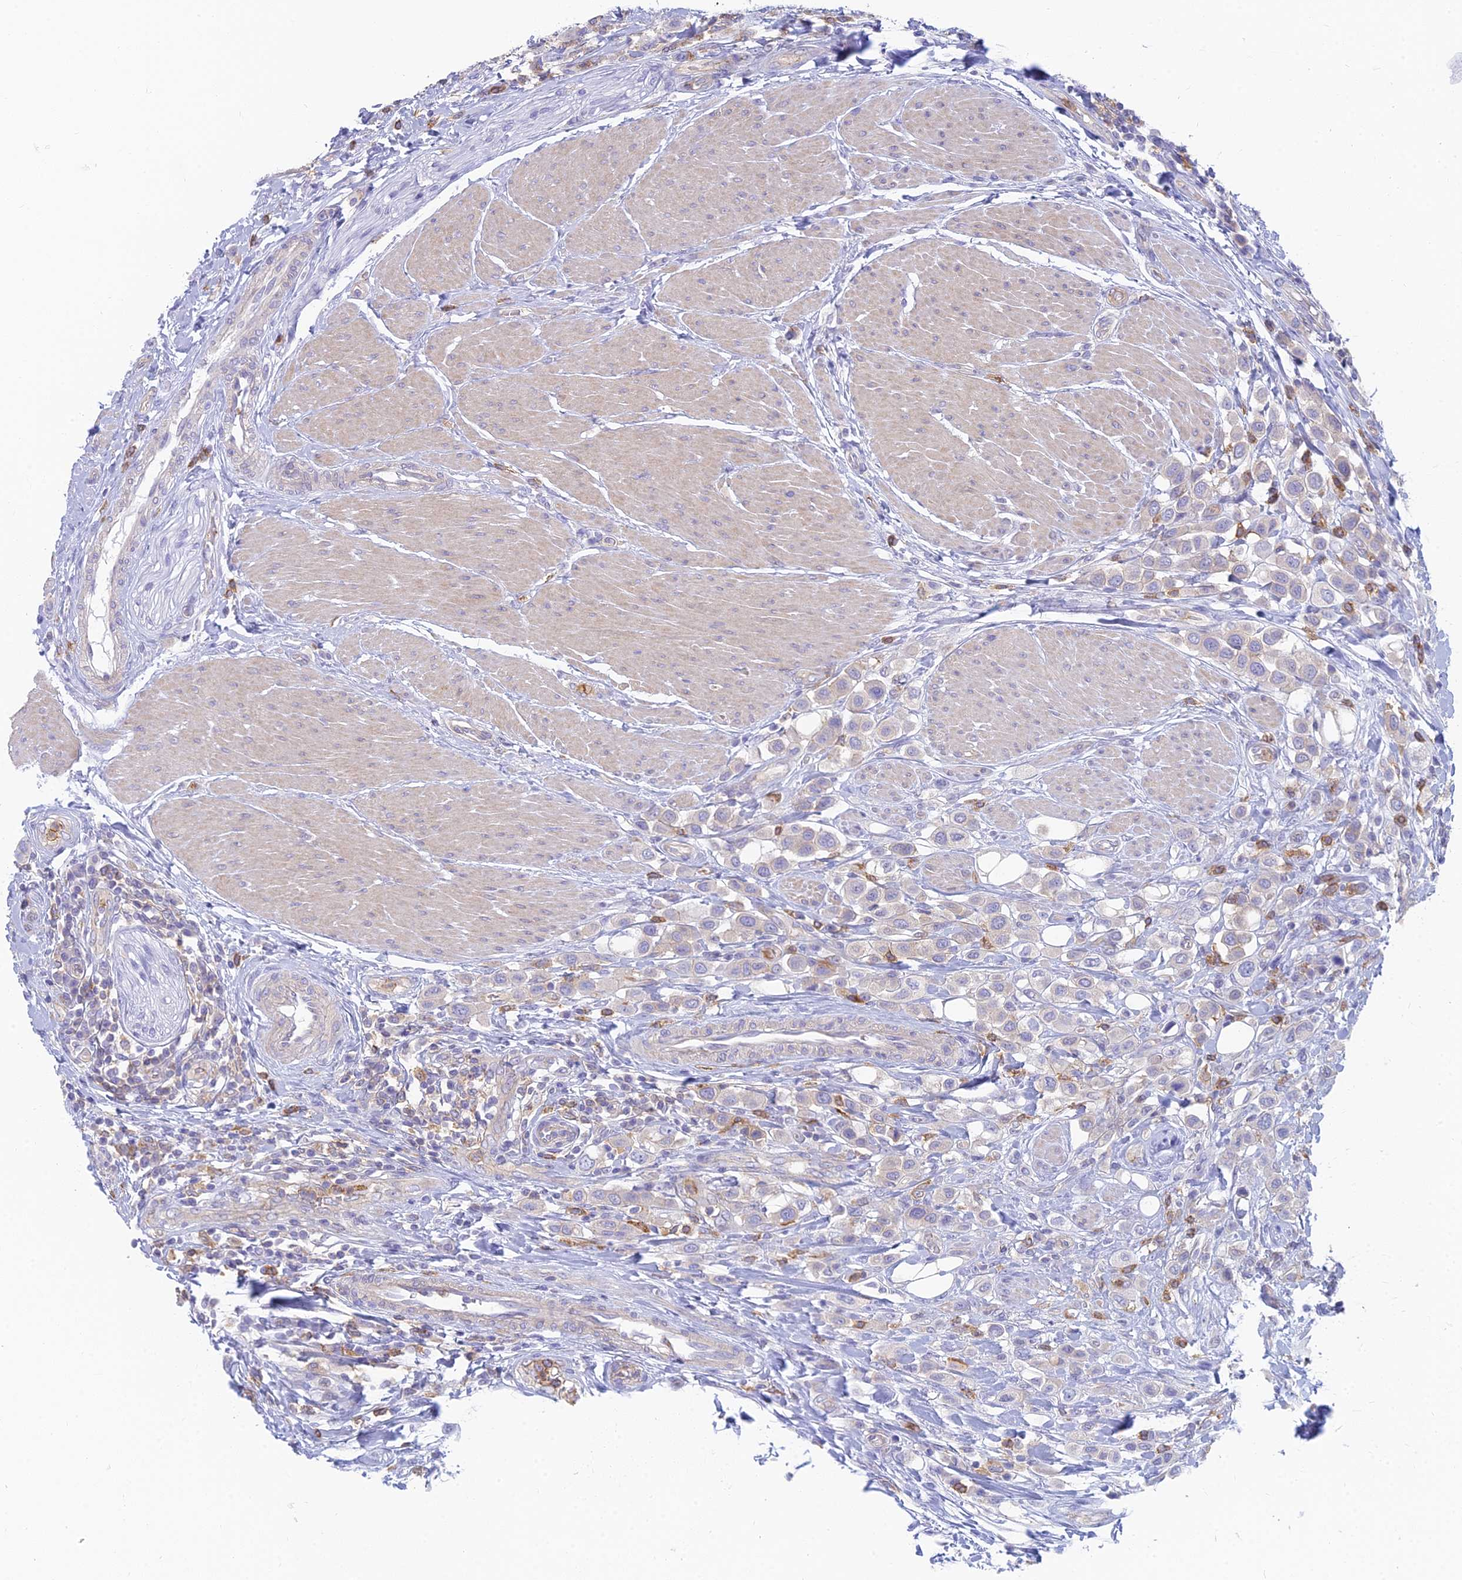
{"staining": {"intensity": "negative", "quantity": "none", "location": "none"}, "tissue": "urothelial cancer", "cell_type": "Tumor cells", "image_type": "cancer", "snomed": [{"axis": "morphology", "description": "Urothelial carcinoma, High grade"}, {"axis": "topography", "description": "Urinary bladder"}], "caption": "High magnification brightfield microscopy of urothelial cancer stained with DAB (brown) and counterstained with hematoxylin (blue): tumor cells show no significant positivity.", "gene": "STRN4", "patient": {"sex": "male", "age": 50}}